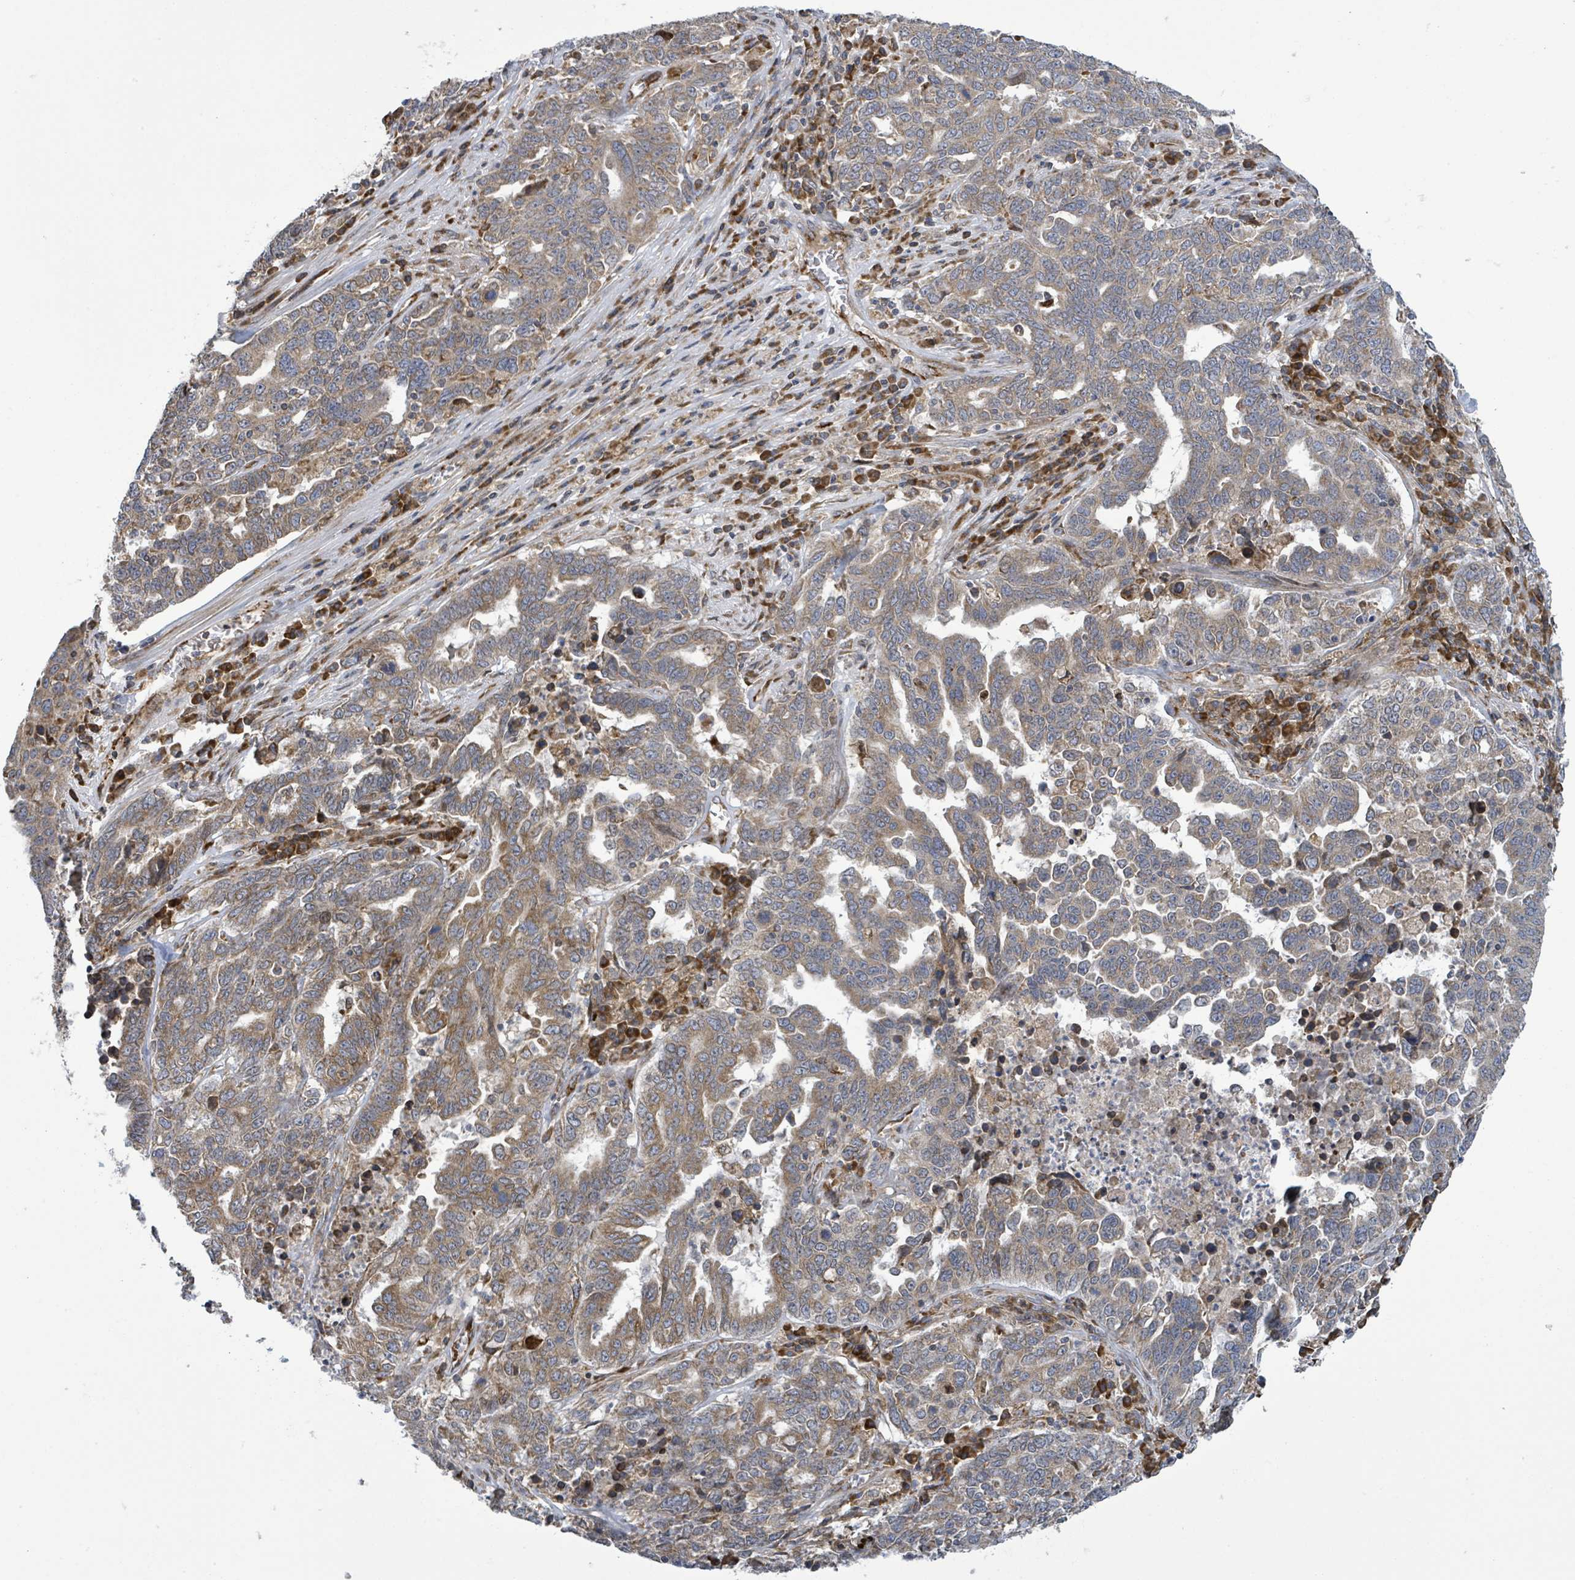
{"staining": {"intensity": "weak", "quantity": ">75%", "location": "cytoplasmic/membranous"}, "tissue": "ovarian cancer", "cell_type": "Tumor cells", "image_type": "cancer", "snomed": [{"axis": "morphology", "description": "Carcinoma, endometroid"}, {"axis": "topography", "description": "Ovary"}], "caption": "Ovarian endometroid carcinoma stained with a protein marker reveals weak staining in tumor cells.", "gene": "NOMO1", "patient": {"sex": "female", "age": 62}}